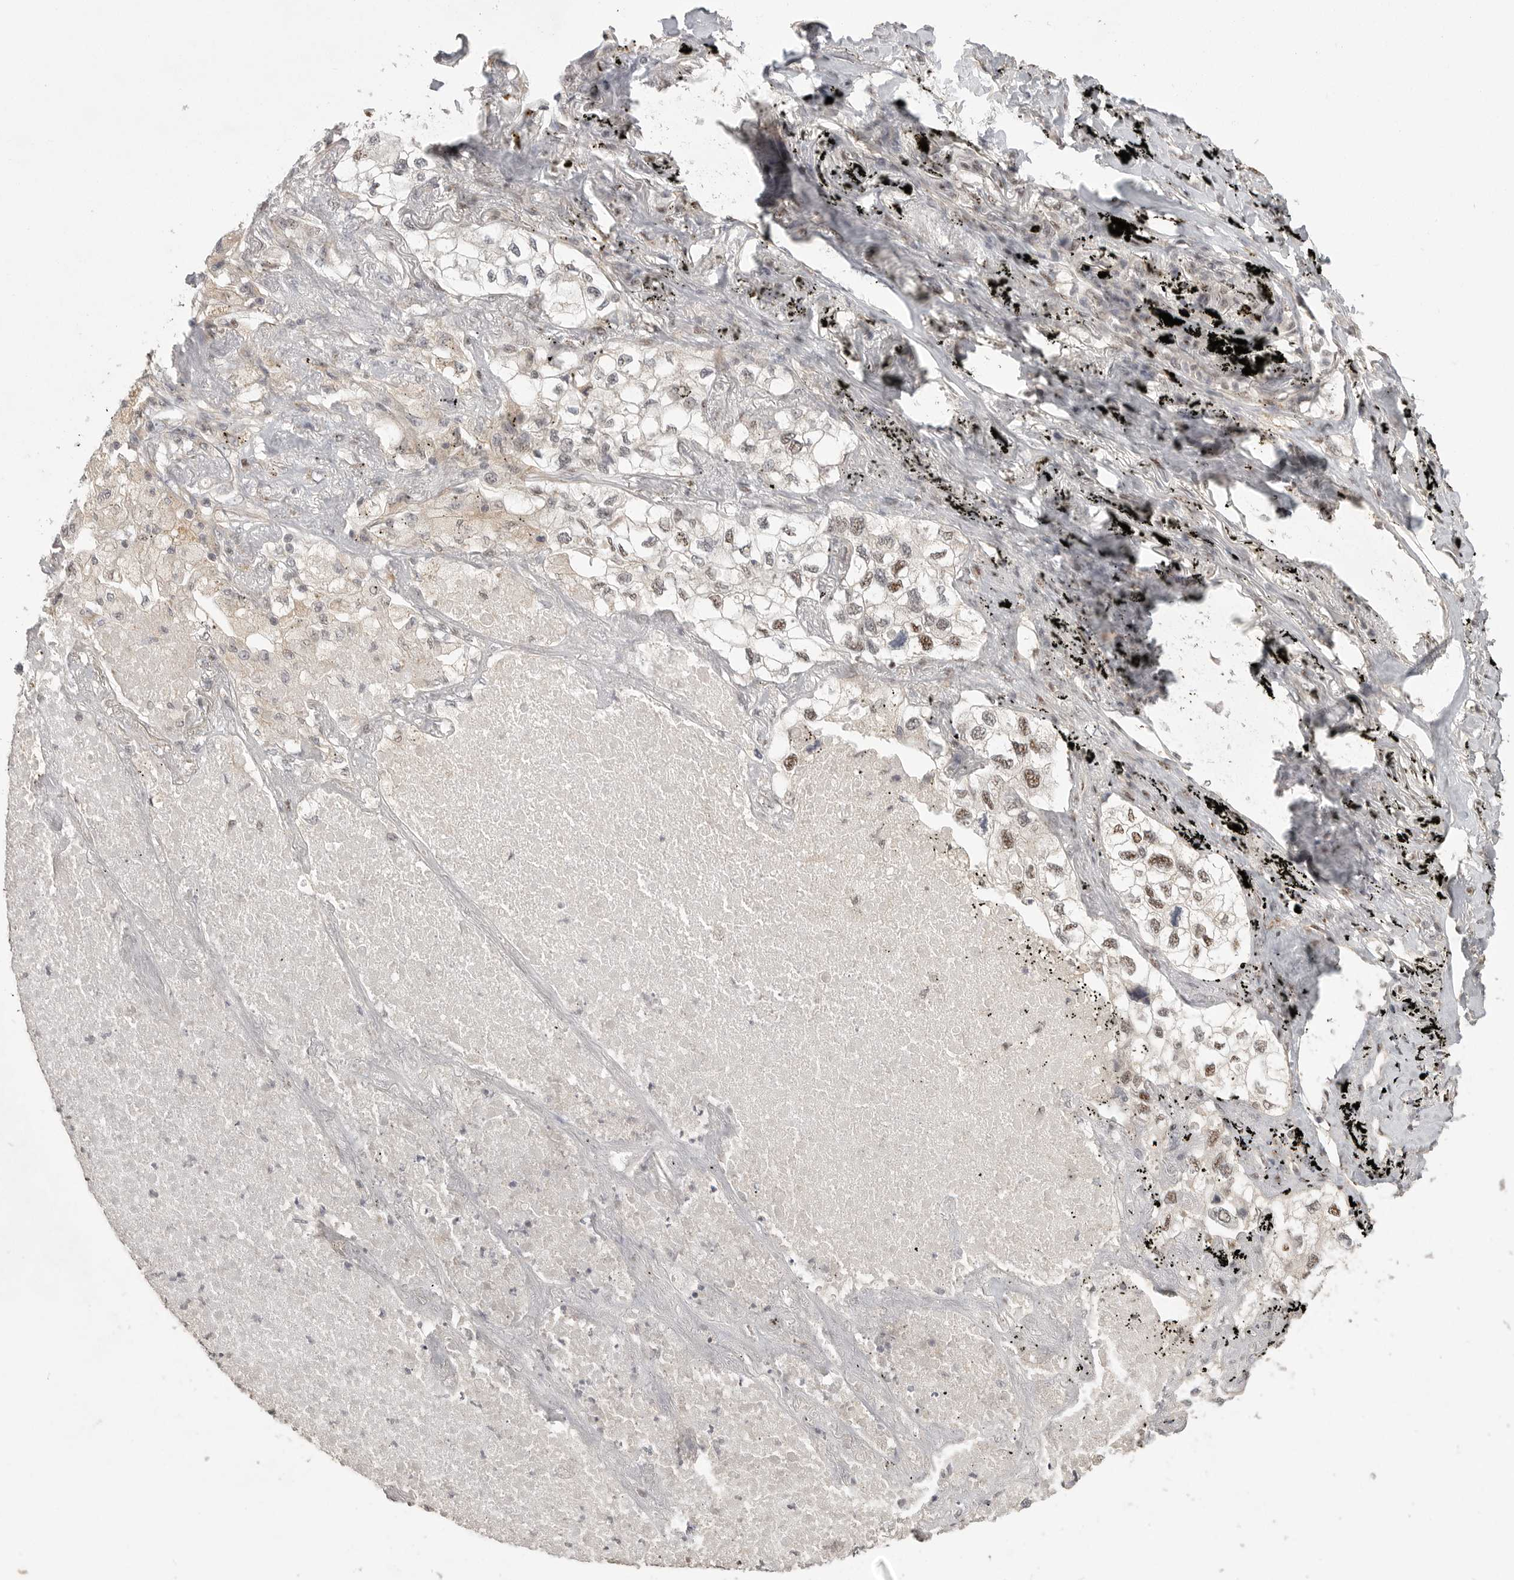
{"staining": {"intensity": "moderate", "quantity": ">75%", "location": "nuclear"}, "tissue": "lung cancer", "cell_type": "Tumor cells", "image_type": "cancer", "snomed": [{"axis": "morphology", "description": "Adenocarcinoma, NOS"}, {"axis": "topography", "description": "Lung"}], "caption": "IHC staining of lung cancer (adenocarcinoma), which reveals medium levels of moderate nuclear positivity in about >75% of tumor cells indicating moderate nuclear protein positivity. The staining was performed using DAB (3,3'-diaminobenzidine) (brown) for protein detection and nuclei were counterstained in hematoxylin (blue).", "gene": "POMP", "patient": {"sex": "male", "age": 63}}